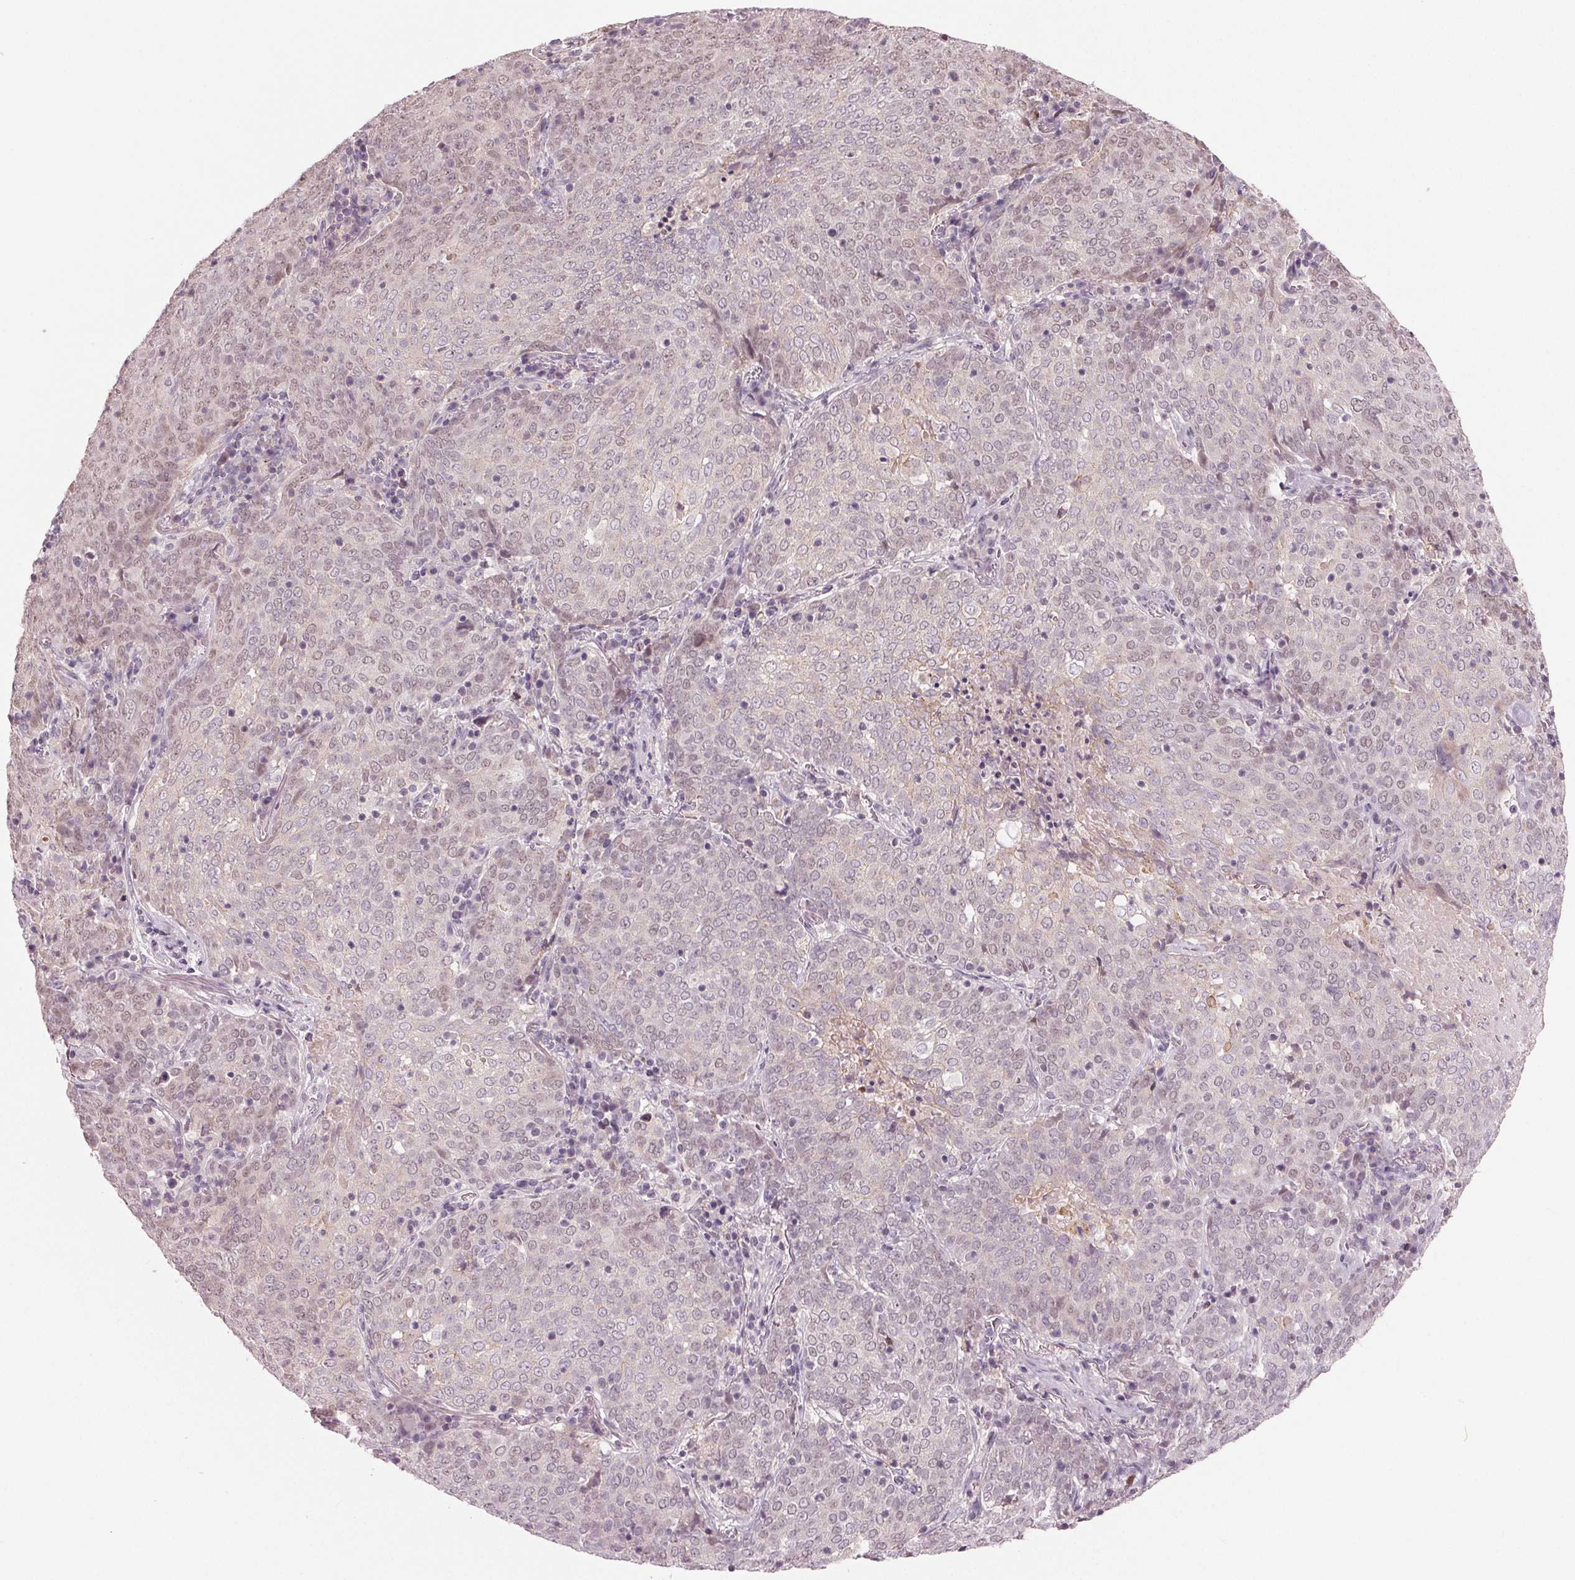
{"staining": {"intensity": "negative", "quantity": "none", "location": "none"}, "tissue": "lung cancer", "cell_type": "Tumor cells", "image_type": "cancer", "snomed": [{"axis": "morphology", "description": "Squamous cell carcinoma, NOS"}, {"axis": "topography", "description": "Lung"}], "caption": "Immunohistochemical staining of human lung squamous cell carcinoma exhibits no significant expression in tumor cells. Nuclei are stained in blue.", "gene": "ZNF605", "patient": {"sex": "male", "age": 82}}